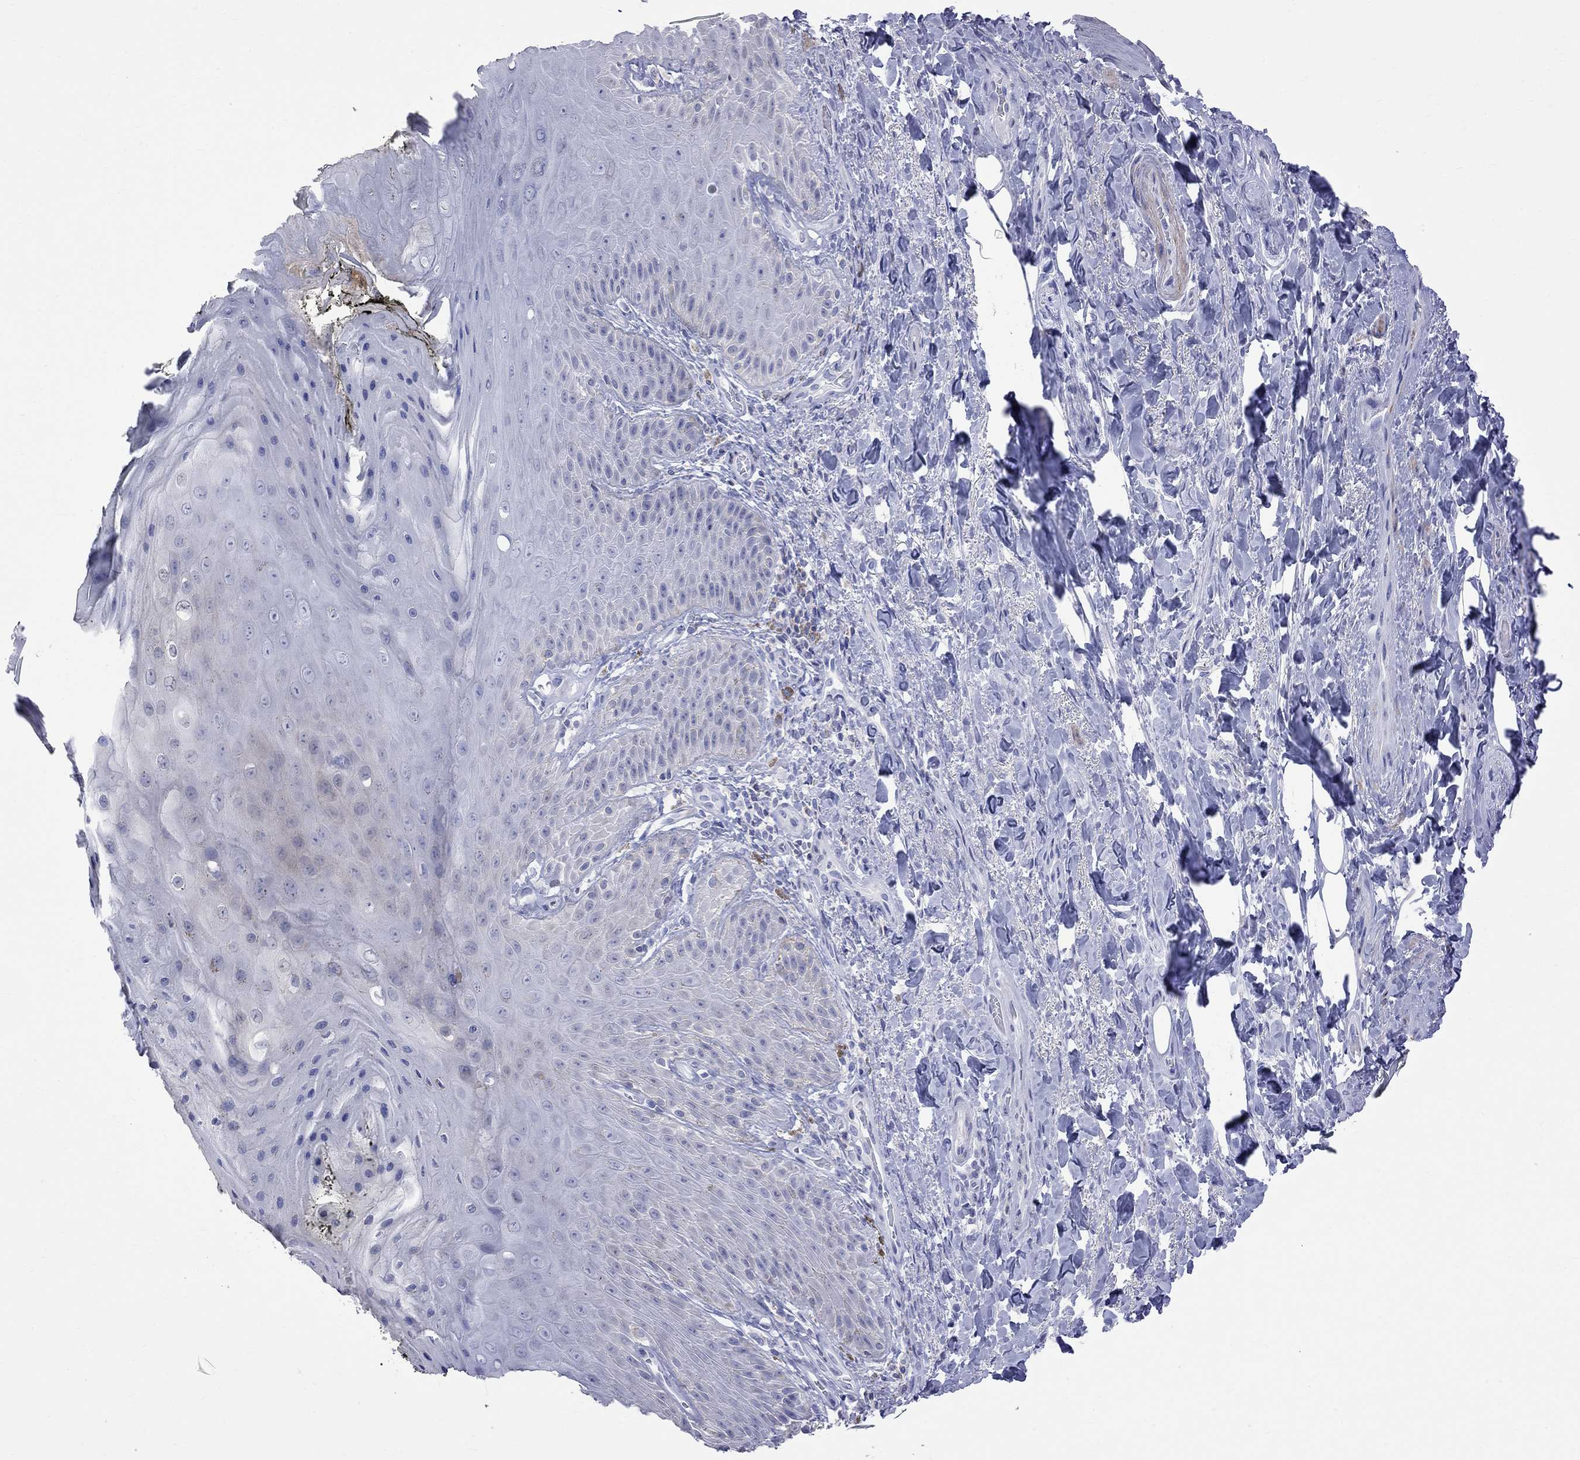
{"staining": {"intensity": "negative", "quantity": "none", "location": "none"}, "tissue": "skin", "cell_type": "Epidermal cells", "image_type": "normal", "snomed": [{"axis": "morphology", "description": "Normal tissue, NOS"}, {"axis": "topography", "description": "Anal"}, {"axis": "topography", "description": "Peripheral nerve tissue"}], "caption": "Epidermal cells show no significant protein positivity in unremarkable skin. (DAB immunohistochemistry visualized using brightfield microscopy, high magnification).", "gene": "S100A3", "patient": {"sex": "male", "age": 53}}